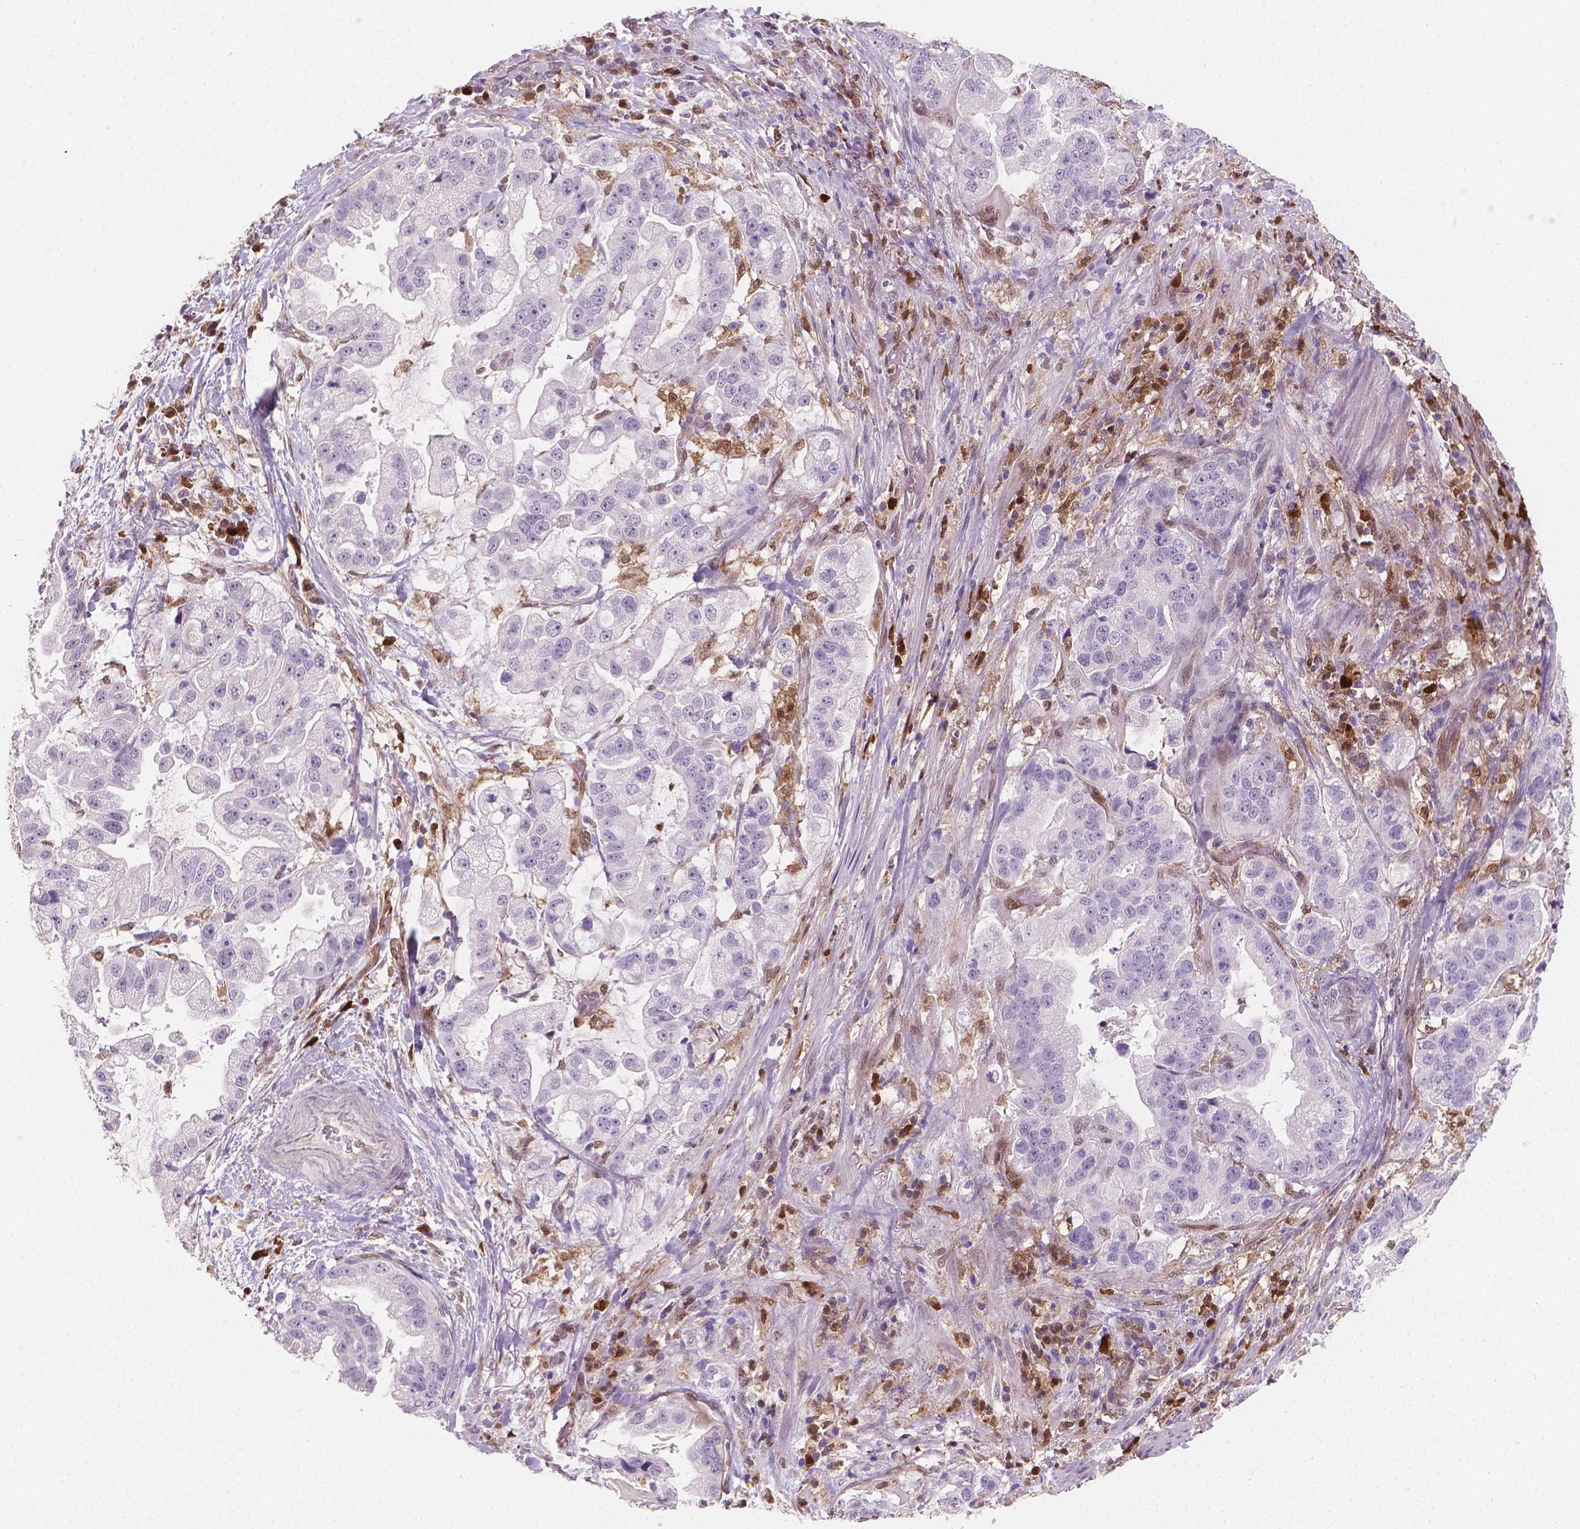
{"staining": {"intensity": "negative", "quantity": "none", "location": "none"}, "tissue": "stomach cancer", "cell_type": "Tumor cells", "image_type": "cancer", "snomed": [{"axis": "morphology", "description": "Adenocarcinoma, NOS"}, {"axis": "topography", "description": "Stomach"}], "caption": "Image shows no significant protein staining in tumor cells of stomach adenocarcinoma.", "gene": "TNFAIP2", "patient": {"sex": "male", "age": 59}}